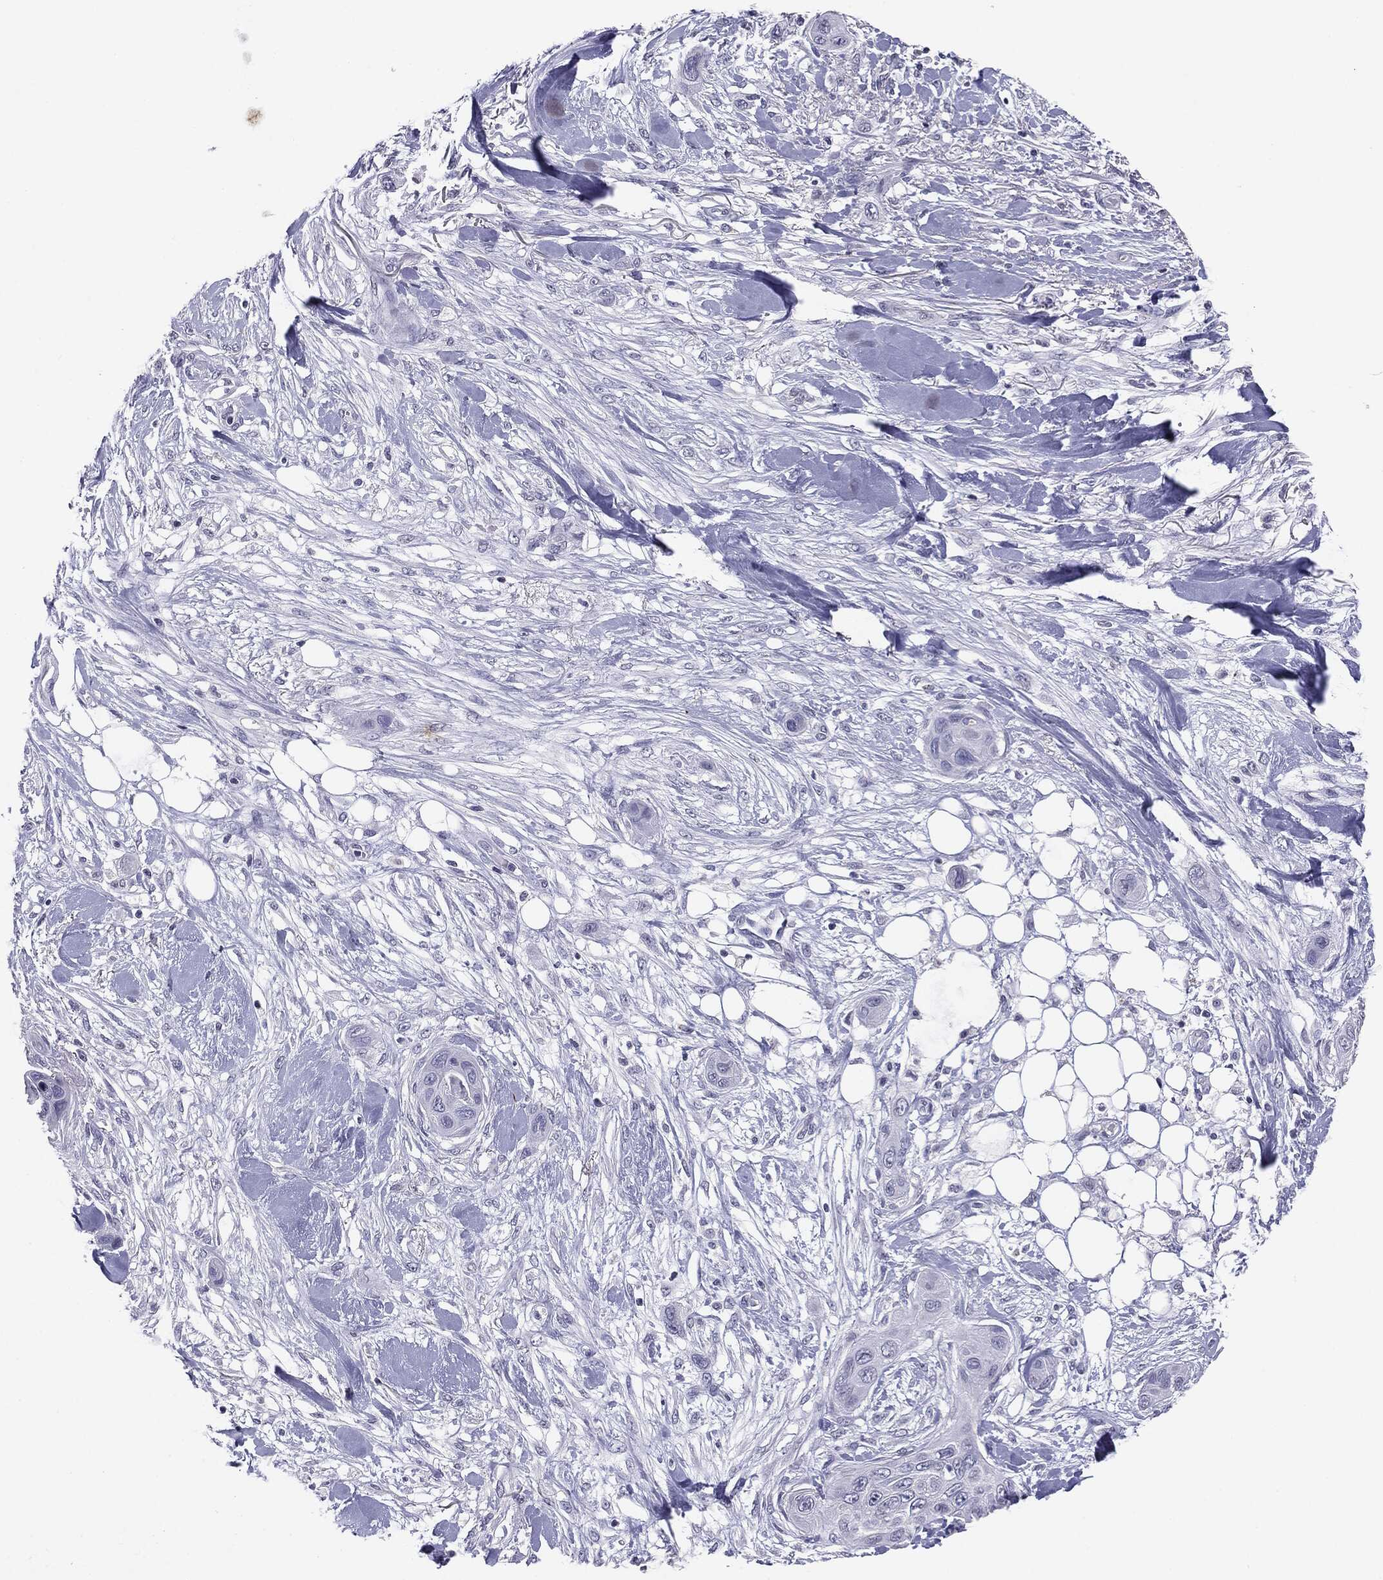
{"staining": {"intensity": "negative", "quantity": "none", "location": "none"}, "tissue": "skin cancer", "cell_type": "Tumor cells", "image_type": "cancer", "snomed": [{"axis": "morphology", "description": "Squamous cell carcinoma, NOS"}, {"axis": "topography", "description": "Skin"}], "caption": "Immunohistochemistry histopathology image of neoplastic tissue: skin squamous cell carcinoma stained with DAB (3,3'-diaminobenzidine) demonstrates no significant protein positivity in tumor cells.", "gene": "SERPINB4", "patient": {"sex": "male", "age": 78}}